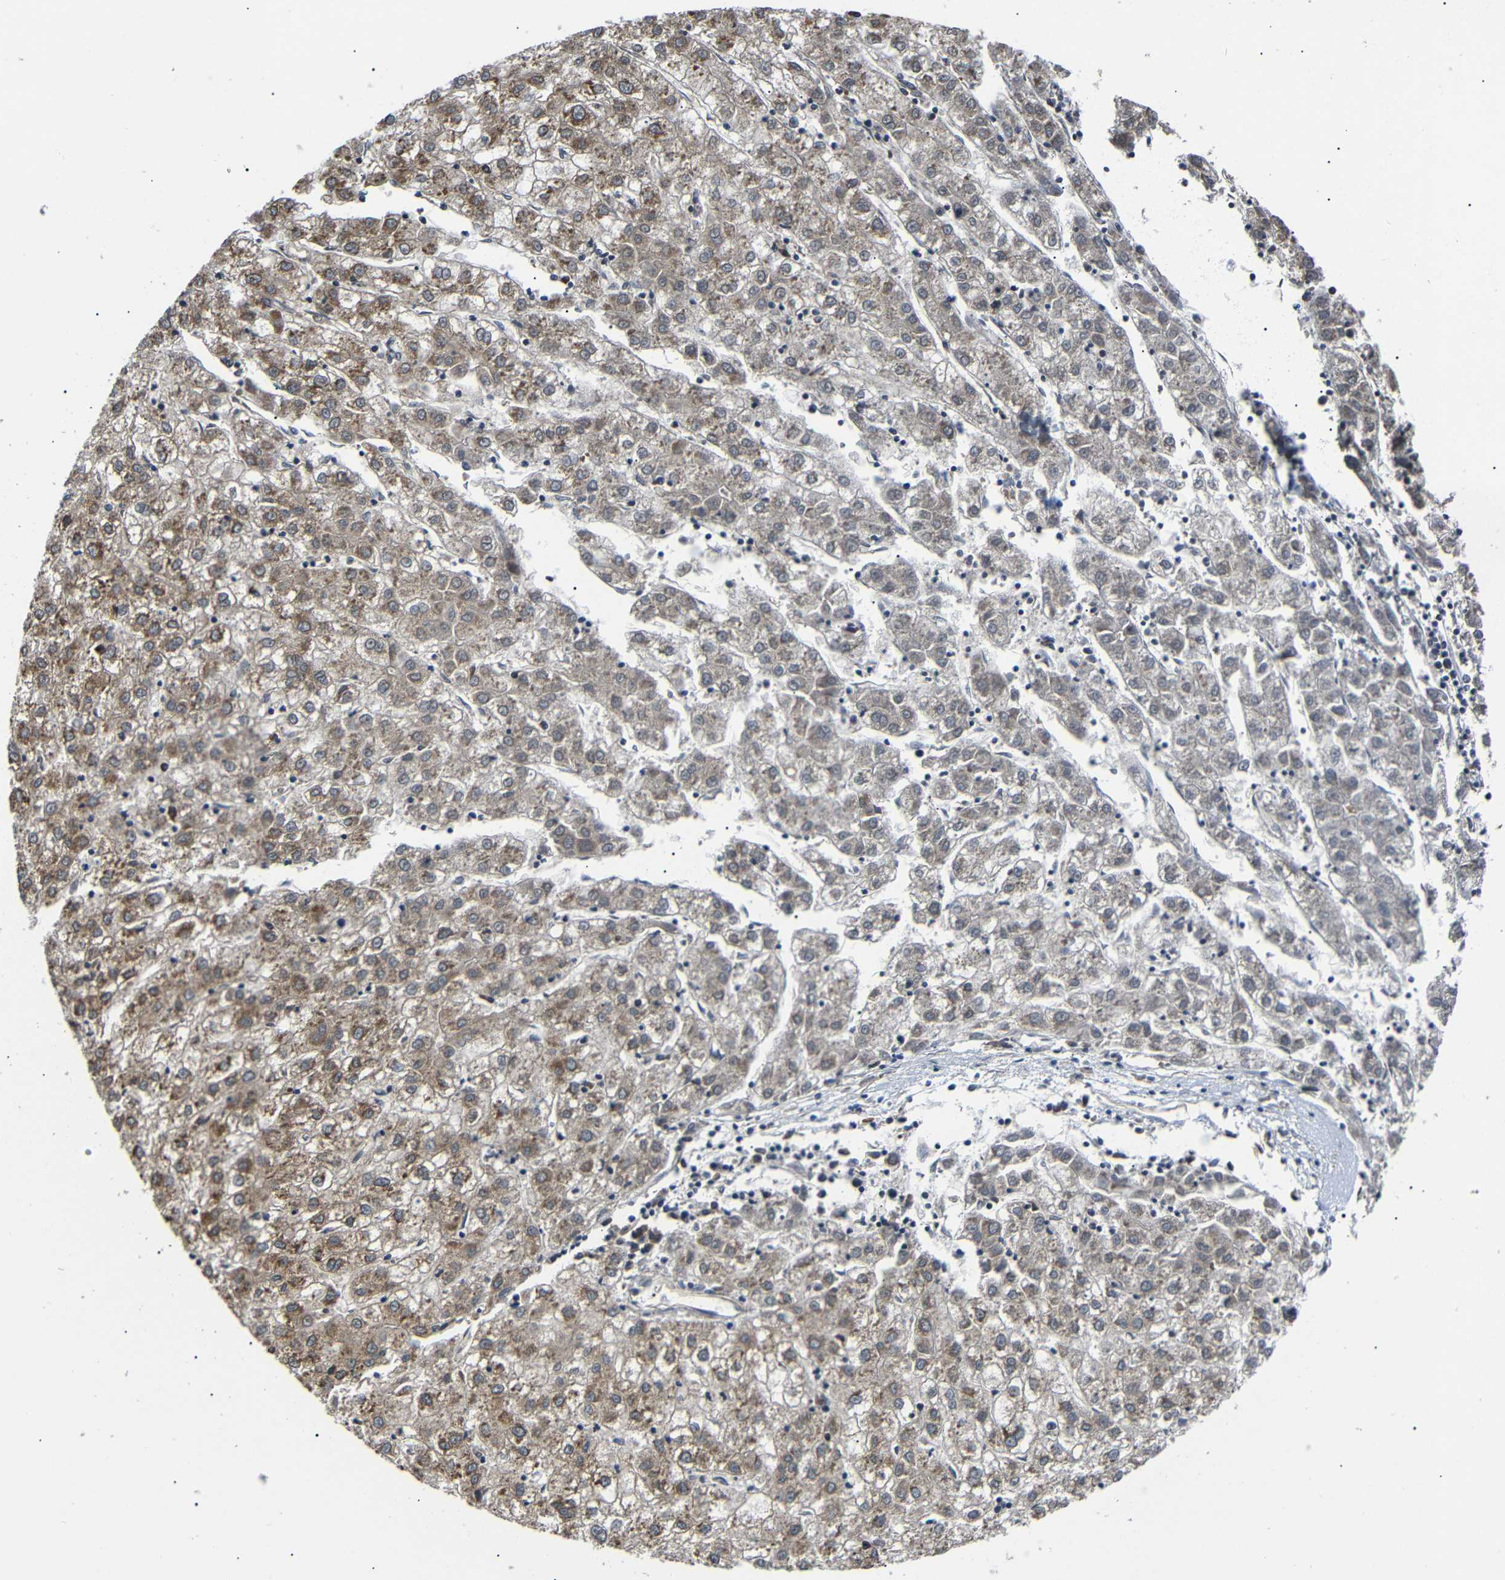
{"staining": {"intensity": "moderate", "quantity": ">75%", "location": "cytoplasmic/membranous"}, "tissue": "liver cancer", "cell_type": "Tumor cells", "image_type": "cancer", "snomed": [{"axis": "morphology", "description": "Carcinoma, Hepatocellular, NOS"}, {"axis": "topography", "description": "Liver"}], "caption": "IHC of hepatocellular carcinoma (liver) demonstrates medium levels of moderate cytoplasmic/membranous staining in approximately >75% of tumor cells.", "gene": "KANK4", "patient": {"sex": "male", "age": 72}}